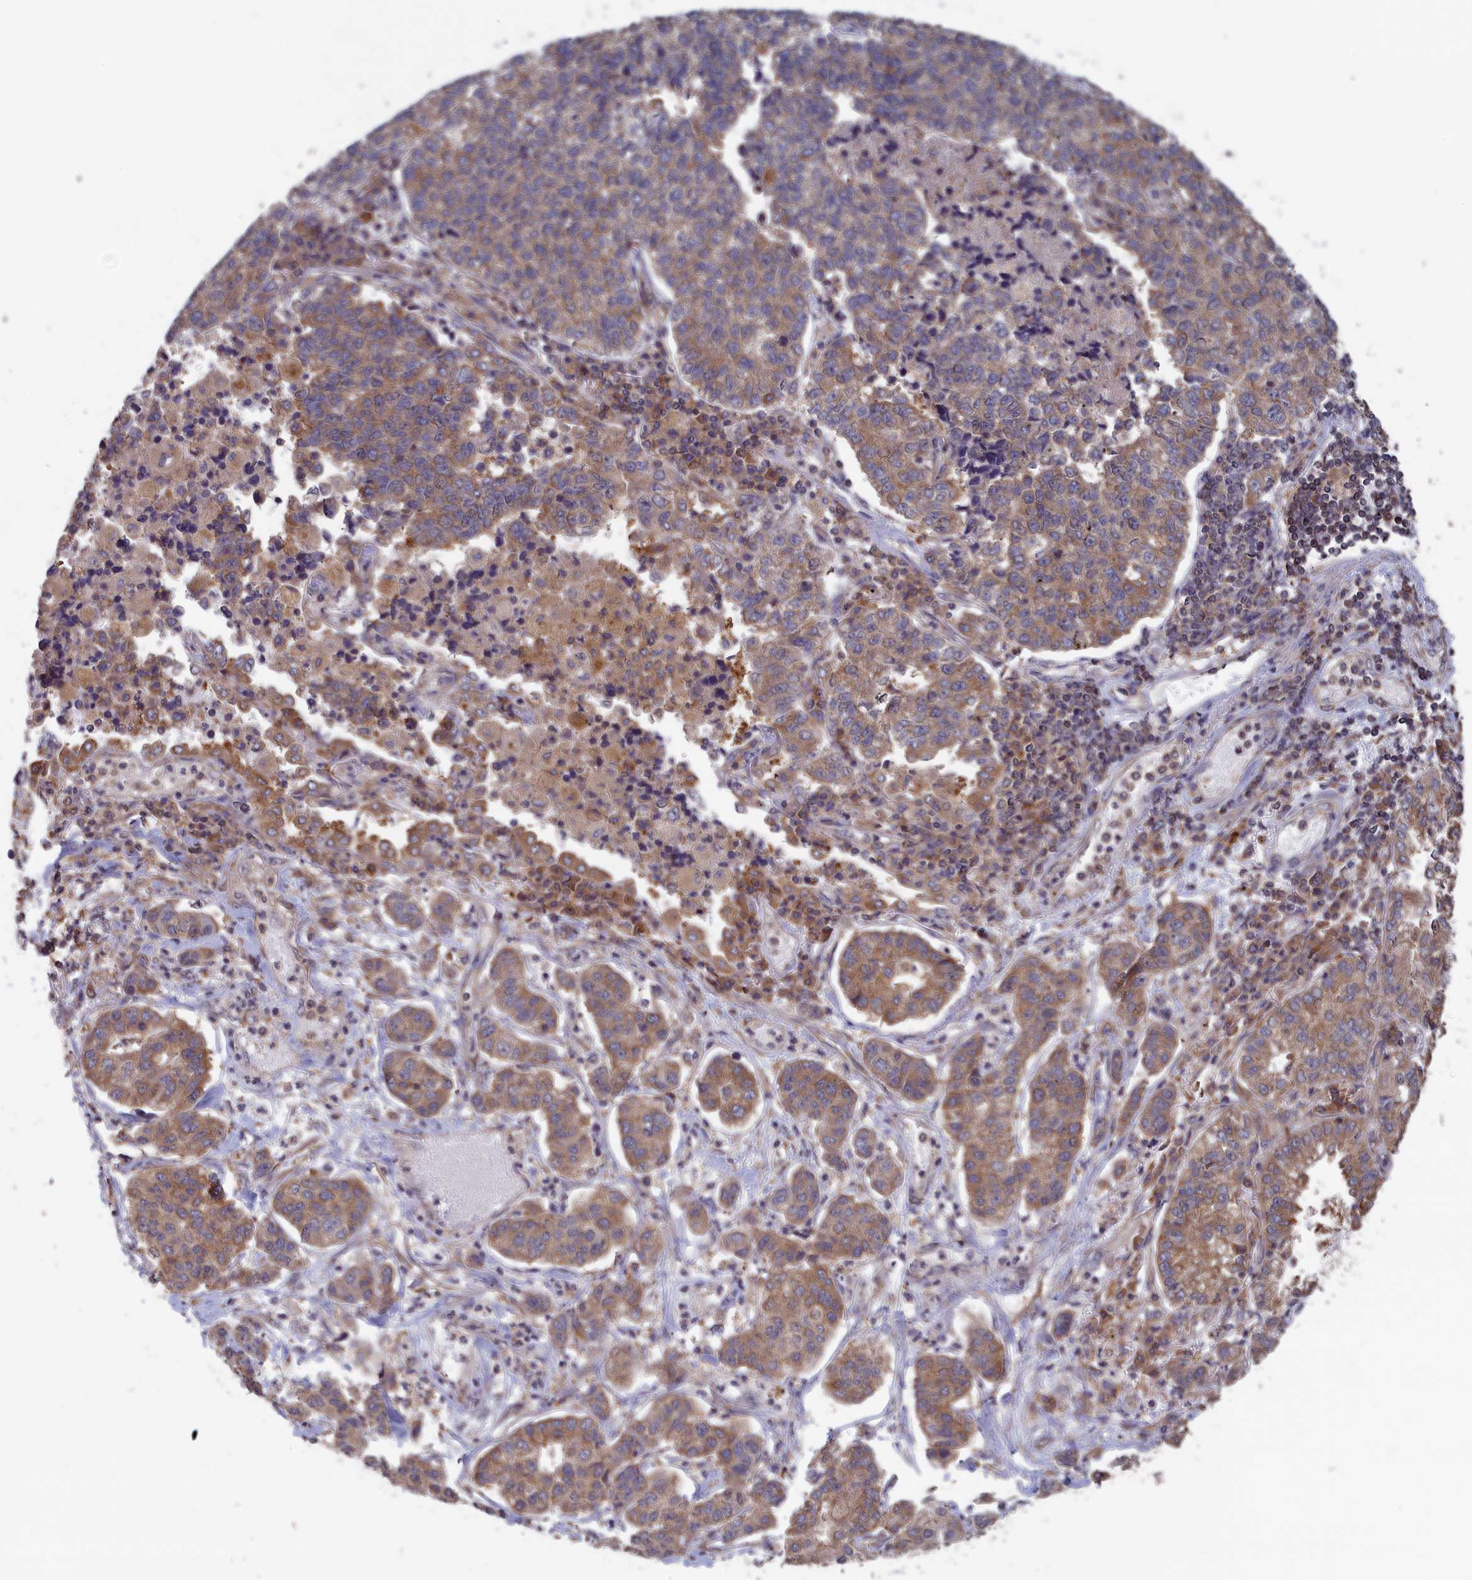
{"staining": {"intensity": "moderate", "quantity": "25%-75%", "location": "cytoplasmic/membranous"}, "tissue": "lung cancer", "cell_type": "Tumor cells", "image_type": "cancer", "snomed": [{"axis": "morphology", "description": "Adenocarcinoma, NOS"}, {"axis": "topography", "description": "Lung"}], "caption": "Approximately 25%-75% of tumor cells in human lung cancer (adenocarcinoma) display moderate cytoplasmic/membranous protein staining as visualized by brown immunohistochemical staining.", "gene": "CACTIN", "patient": {"sex": "male", "age": 49}}